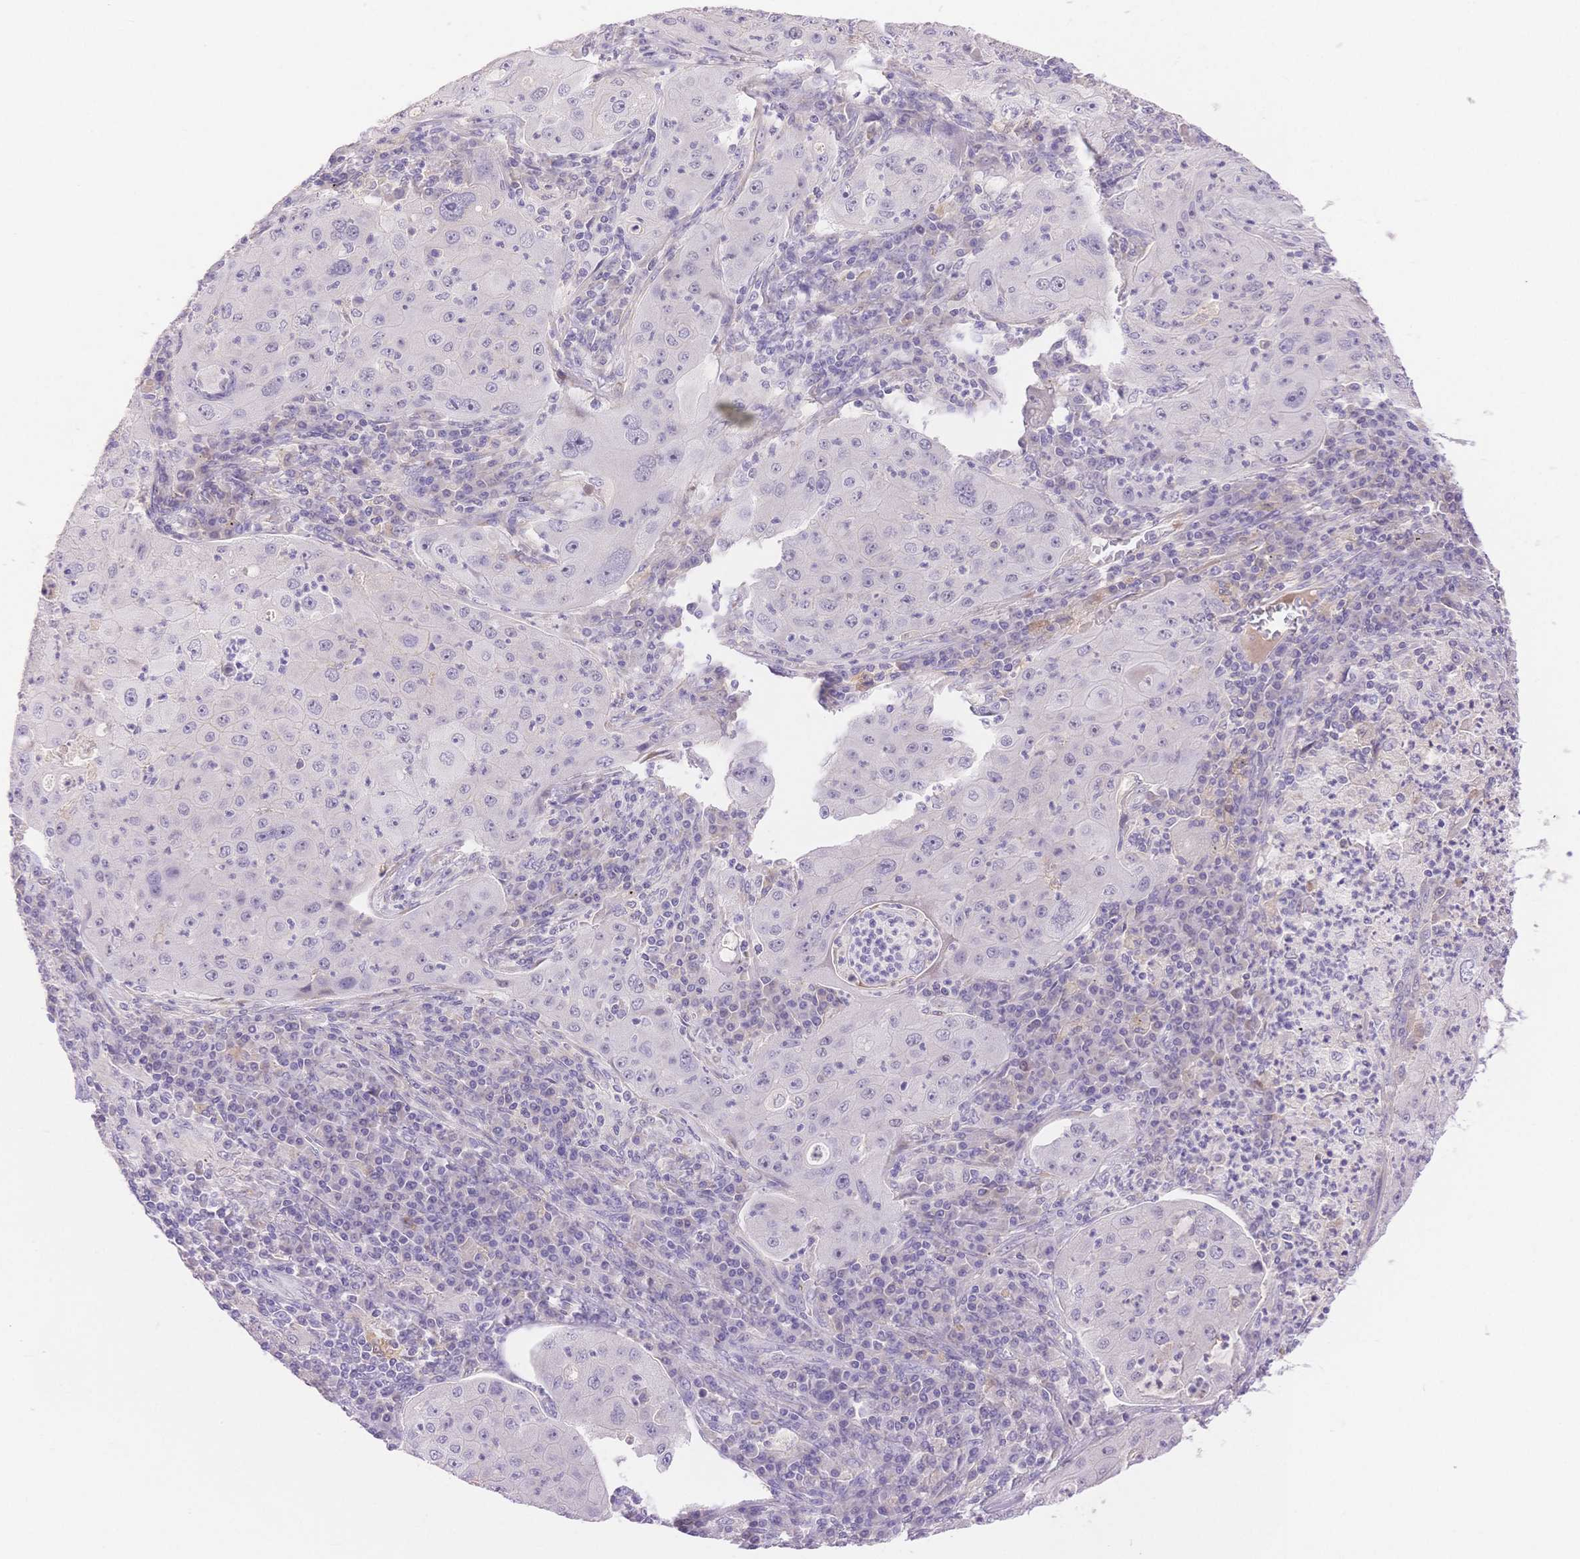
{"staining": {"intensity": "negative", "quantity": "none", "location": "none"}, "tissue": "lung cancer", "cell_type": "Tumor cells", "image_type": "cancer", "snomed": [{"axis": "morphology", "description": "Squamous cell carcinoma, NOS"}, {"axis": "topography", "description": "Lung"}], "caption": "Image shows no protein positivity in tumor cells of squamous cell carcinoma (lung) tissue.", "gene": "MYOM1", "patient": {"sex": "female", "age": 59}}